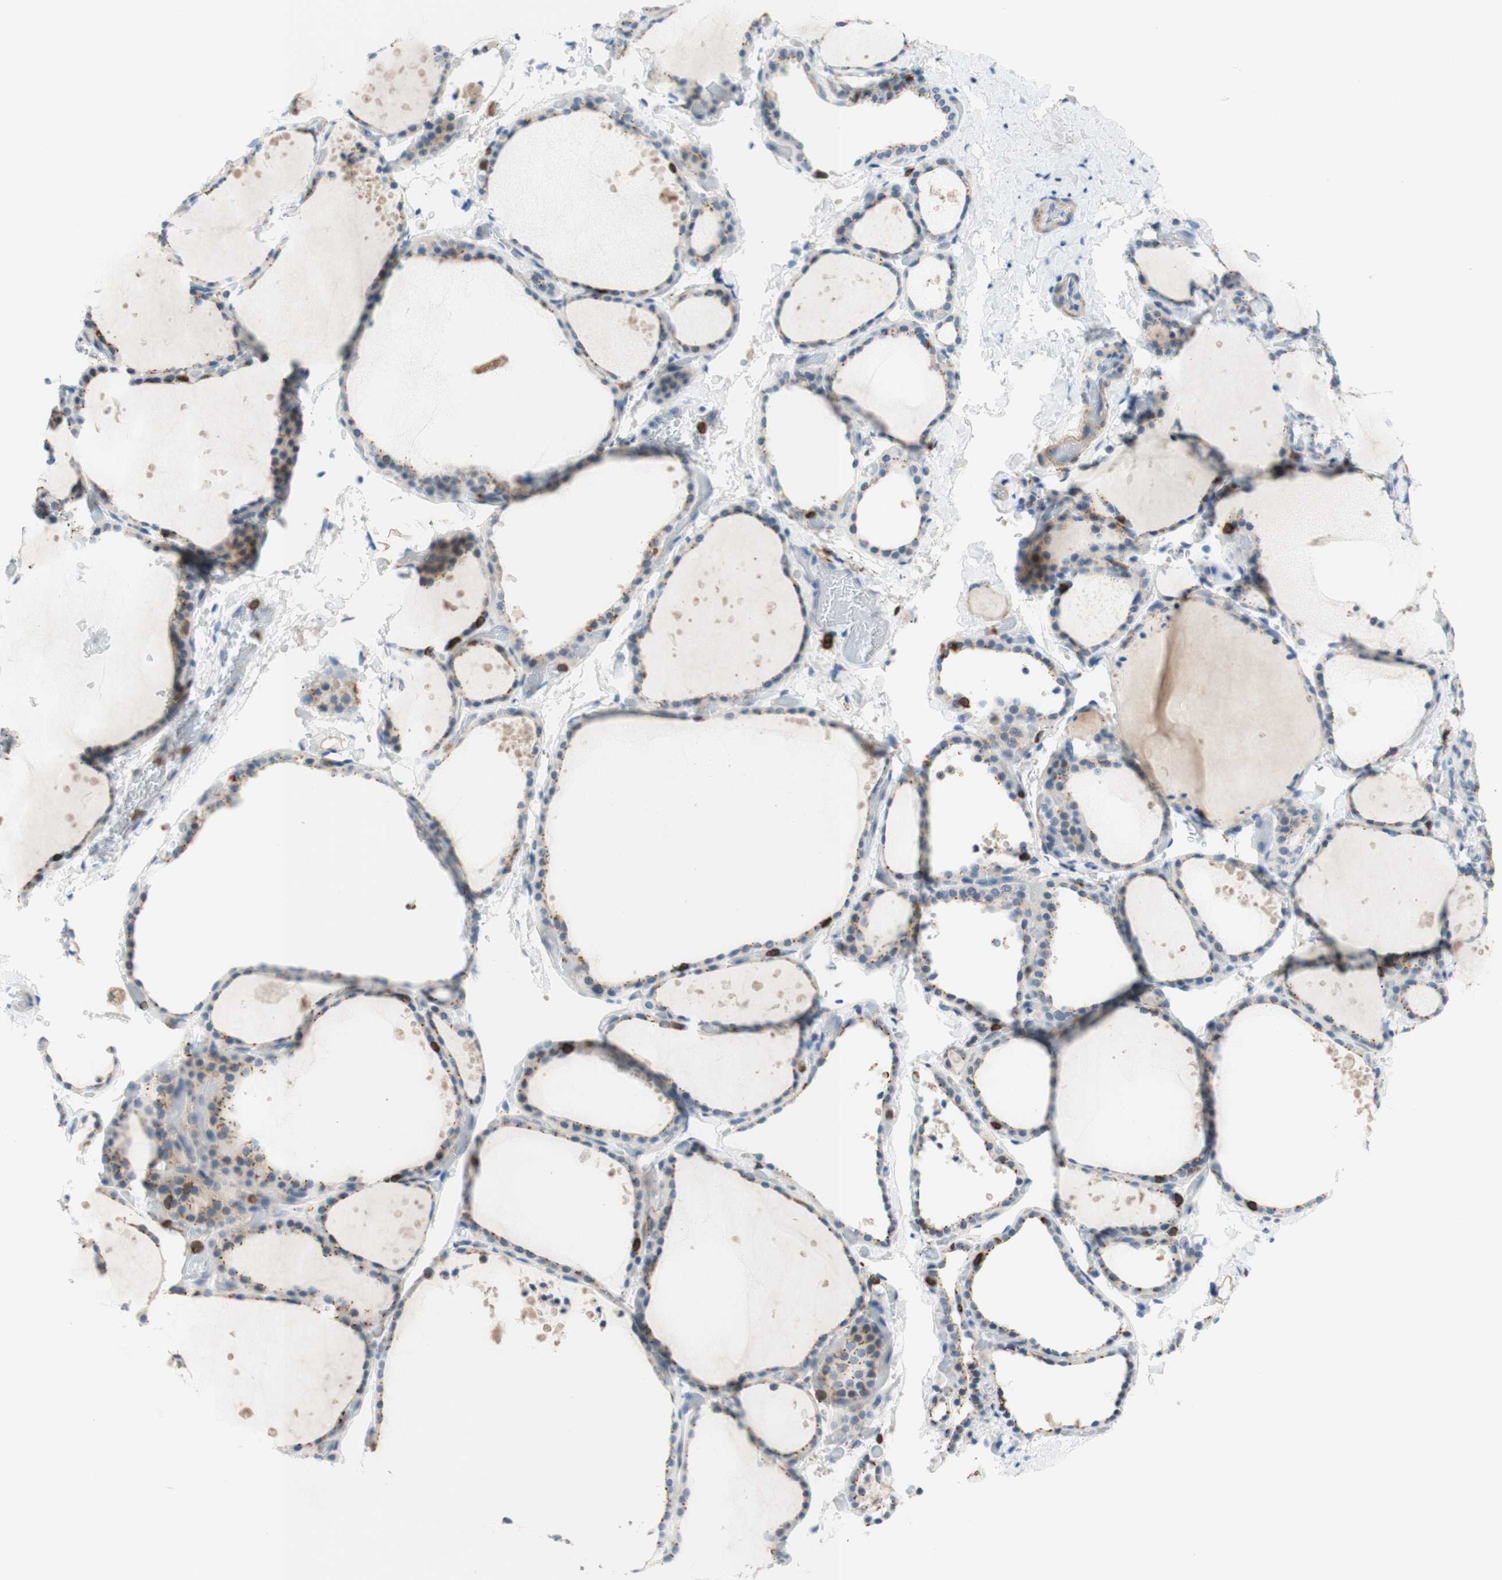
{"staining": {"intensity": "moderate", "quantity": "<25%", "location": "cytoplasmic/membranous"}, "tissue": "thyroid gland", "cell_type": "Glandular cells", "image_type": "normal", "snomed": [{"axis": "morphology", "description": "Normal tissue, NOS"}, {"axis": "topography", "description": "Thyroid gland"}], "caption": "The micrograph reveals a brown stain indicating the presence of a protein in the cytoplasmic/membranous of glandular cells in thyroid gland.", "gene": "SPINK6", "patient": {"sex": "female", "age": 44}}